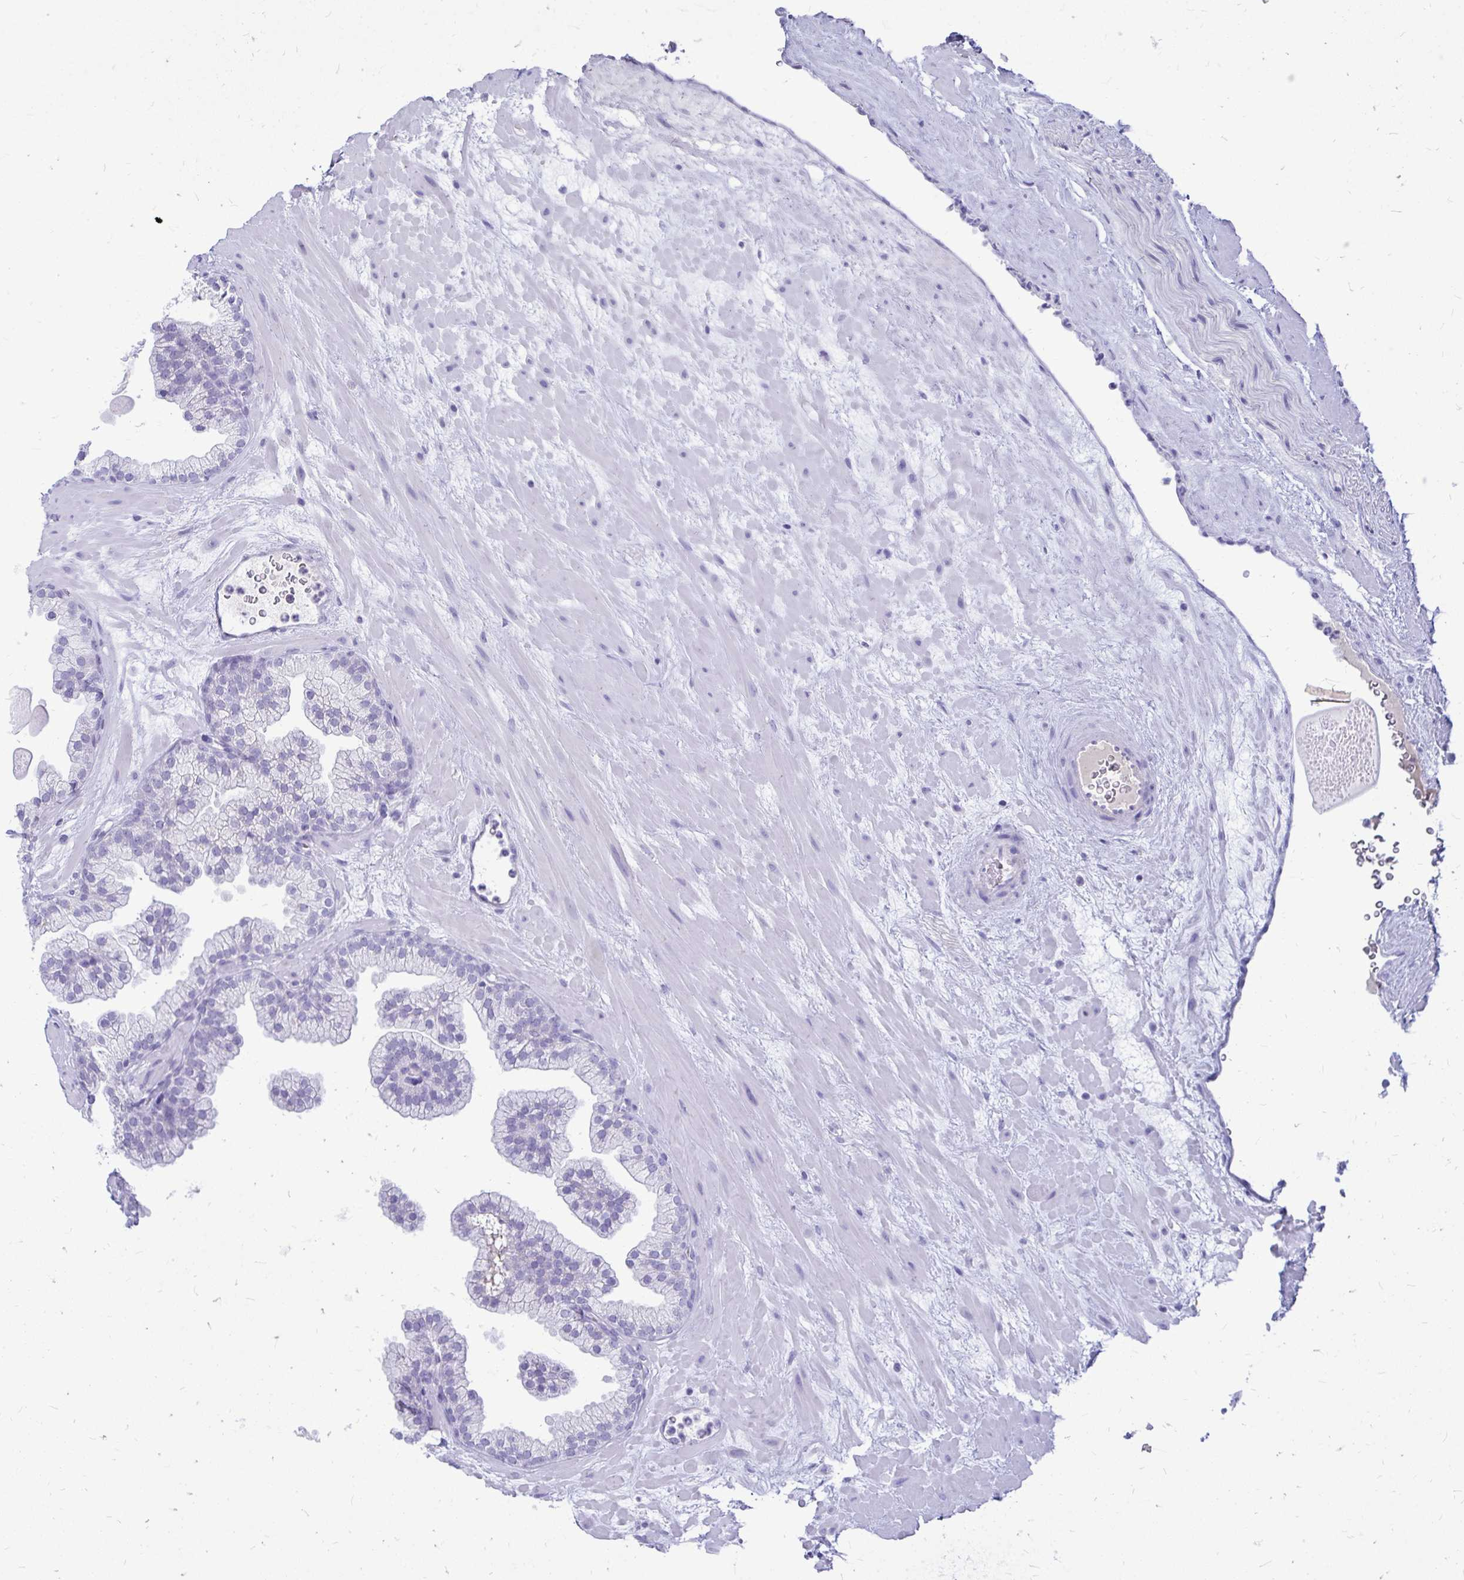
{"staining": {"intensity": "negative", "quantity": "none", "location": "none"}, "tissue": "prostate", "cell_type": "Glandular cells", "image_type": "normal", "snomed": [{"axis": "morphology", "description": "Normal tissue, NOS"}, {"axis": "topography", "description": "Prostate"}, {"axis": "topography", "description": "Peripheral nerve tissue"}], "caption": "Immunohistochemistry photomicrograph of benign human prostate stained for a protein (brown), which demonstrates no positivity in glandular cells. (Brightfield microscopy of DAB (3,3'-diaminobenzidine) IHC at high magnification).", "gene": "NANOGNB", "patient": {"sex": "male", "age": 61}}